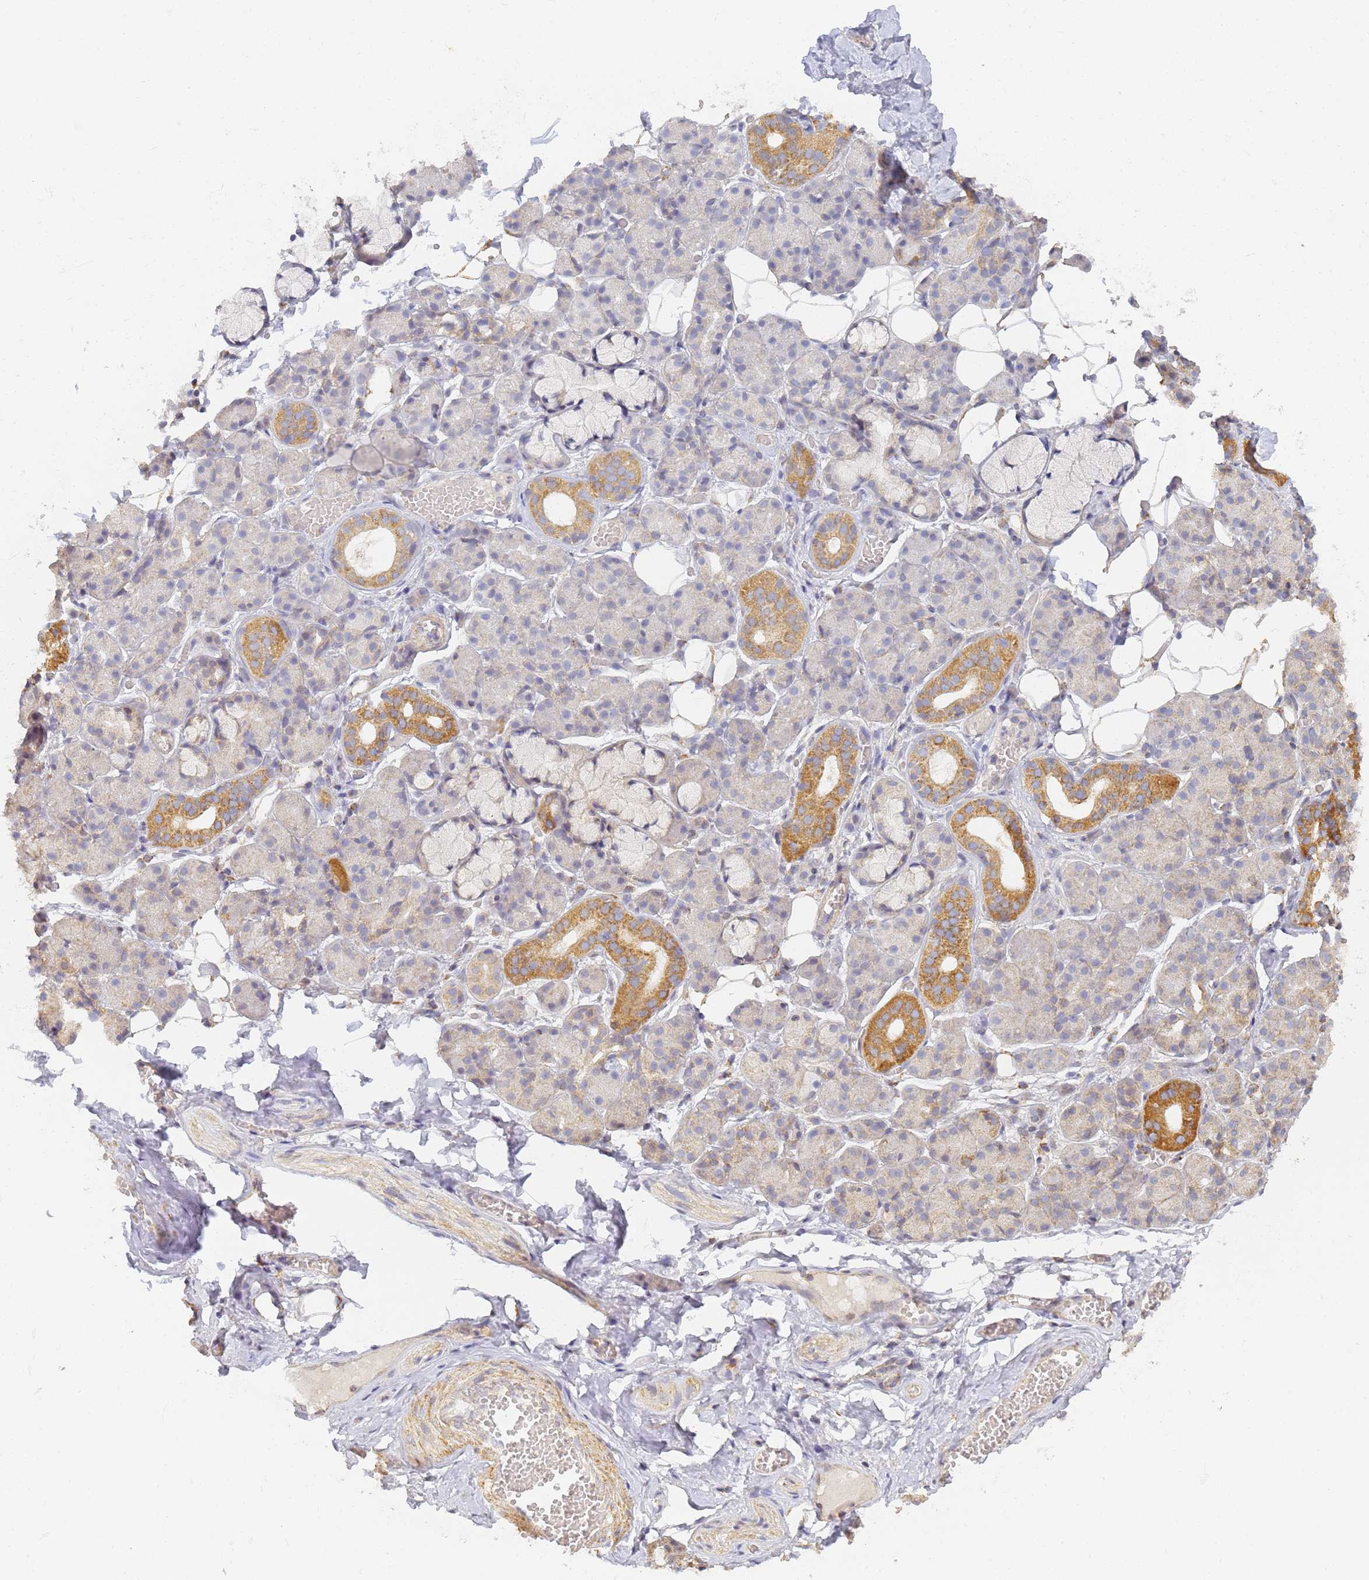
{"staining": {"intensity": "moderate", "quantity": "<25%", "location": "cytoplasmic/membranous"}, "tissue": "salivary gland", "cell_type": "Glandular cells", "image_type": "normal", "snomed": [{"axis": "morphology", "description": "Normal tissue, NOS"}, {"axis": "topography", "description": "Salivary gland"}], "caption": "High-magnification brightfield microscopy of normal salivary gland stained with DAB (brown) and counterstained with hematoxylin (blue). glandular cells exhibit moderate cytoplasmic/membranous staining is present in approximately<25% of cells.", "gene": "UTP23", "patient": {"sex": "male", "age": 63}}